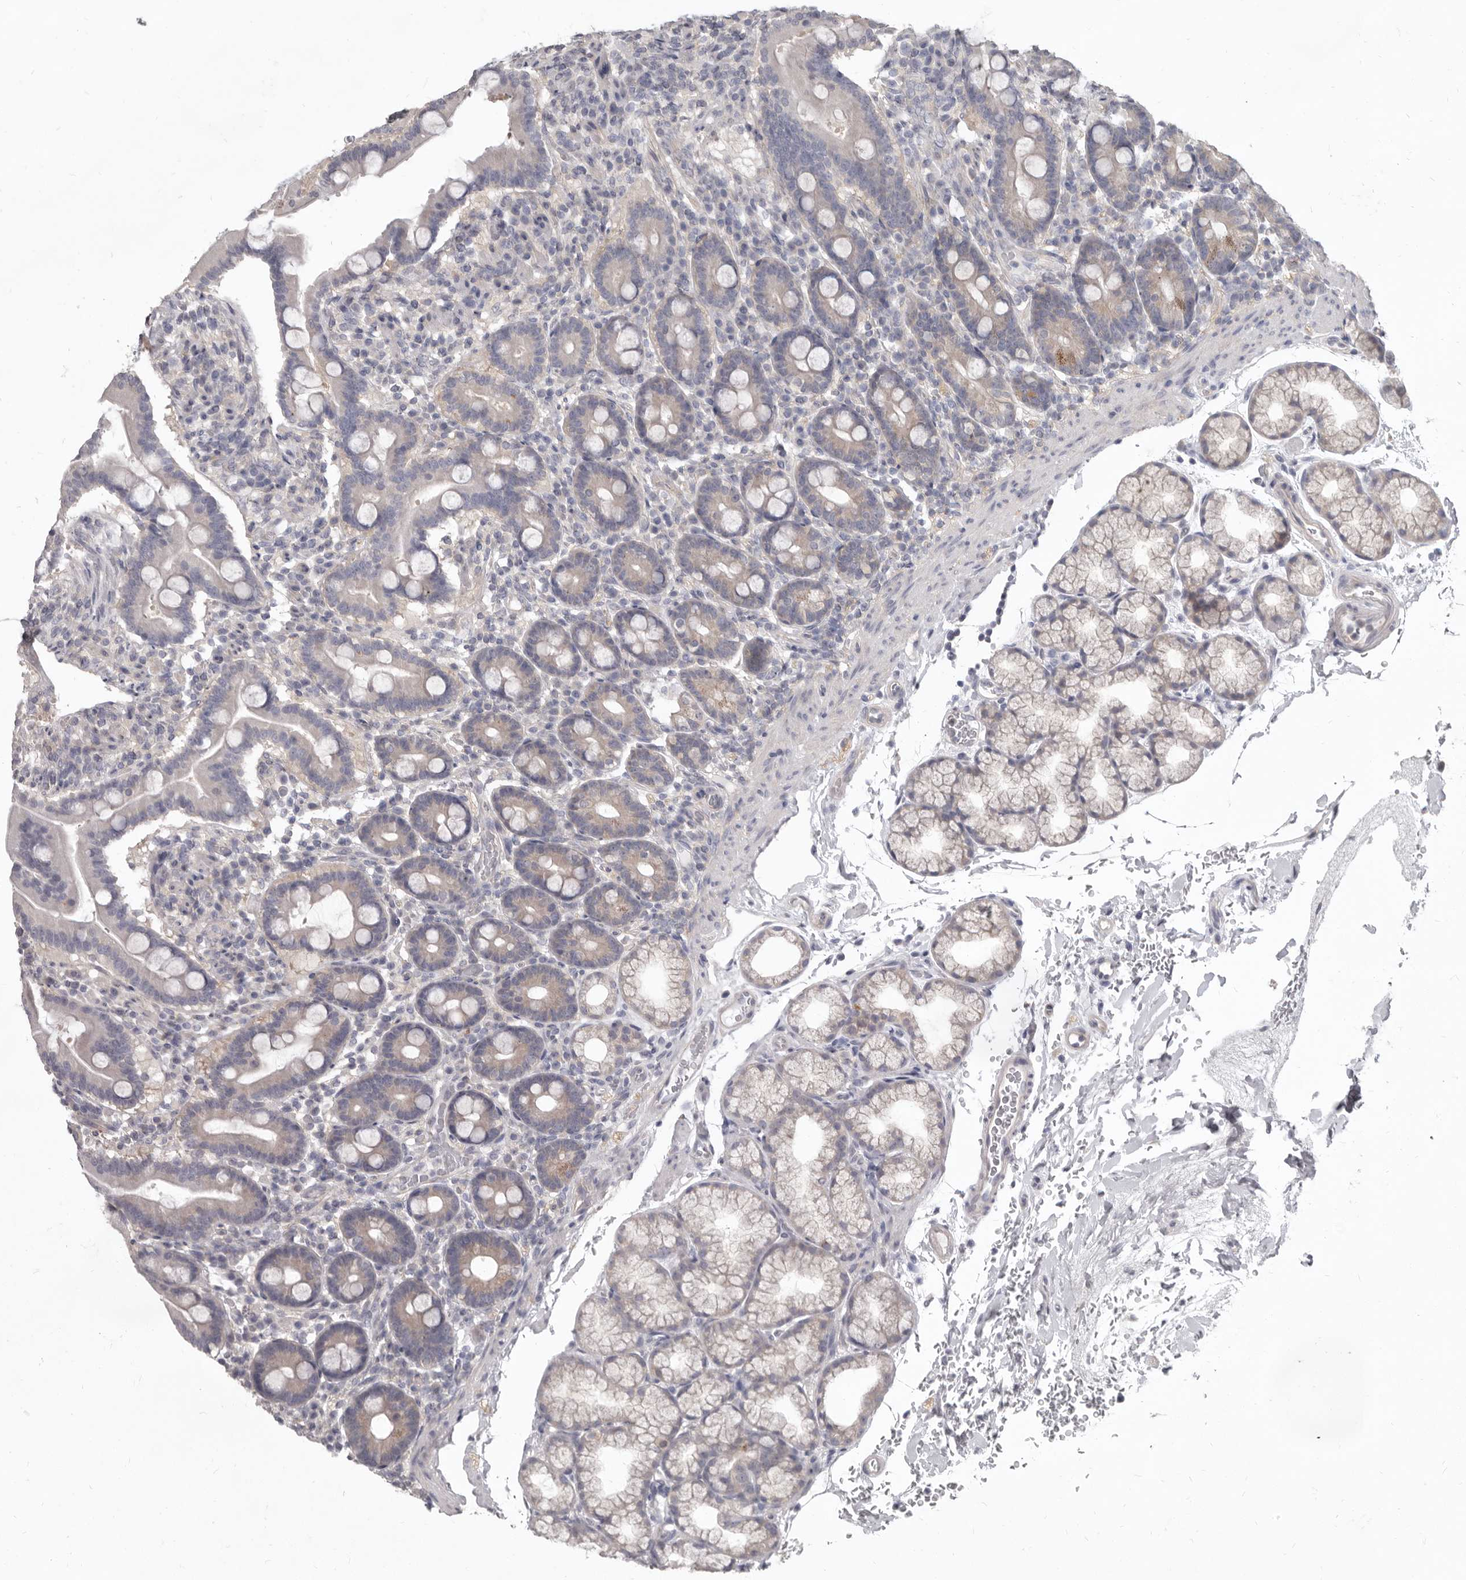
{"staining": {"intensity": "weak", "quantity": "<25%", "location": "cytoplasmic/membranous"}, "tissue": "duodenum", "cell_type": "Glandular cells", "image_type": "normal", "snomed": [{"axis": "morphology", "description": "Normal tissue, NOS"}, {"axis": "topography", "description": "Duodenum"}], "caption": "High magnification brightfield microscopy of unremarkable duodenum stained with DAB (3,3'-diaminobenzidine) (brown) and counterstained with hematoxylin (blue): glandular cells show no significant positivity. The staining was performed using DAB (3,3'-diaminobenzidine) to visualize the protein expression in brown, while the nuclei were stained in blue with hematoxylin (Magnification: 20x).", "gene": "GSK3B", "patient": {"sex": "male", "age": 54}}